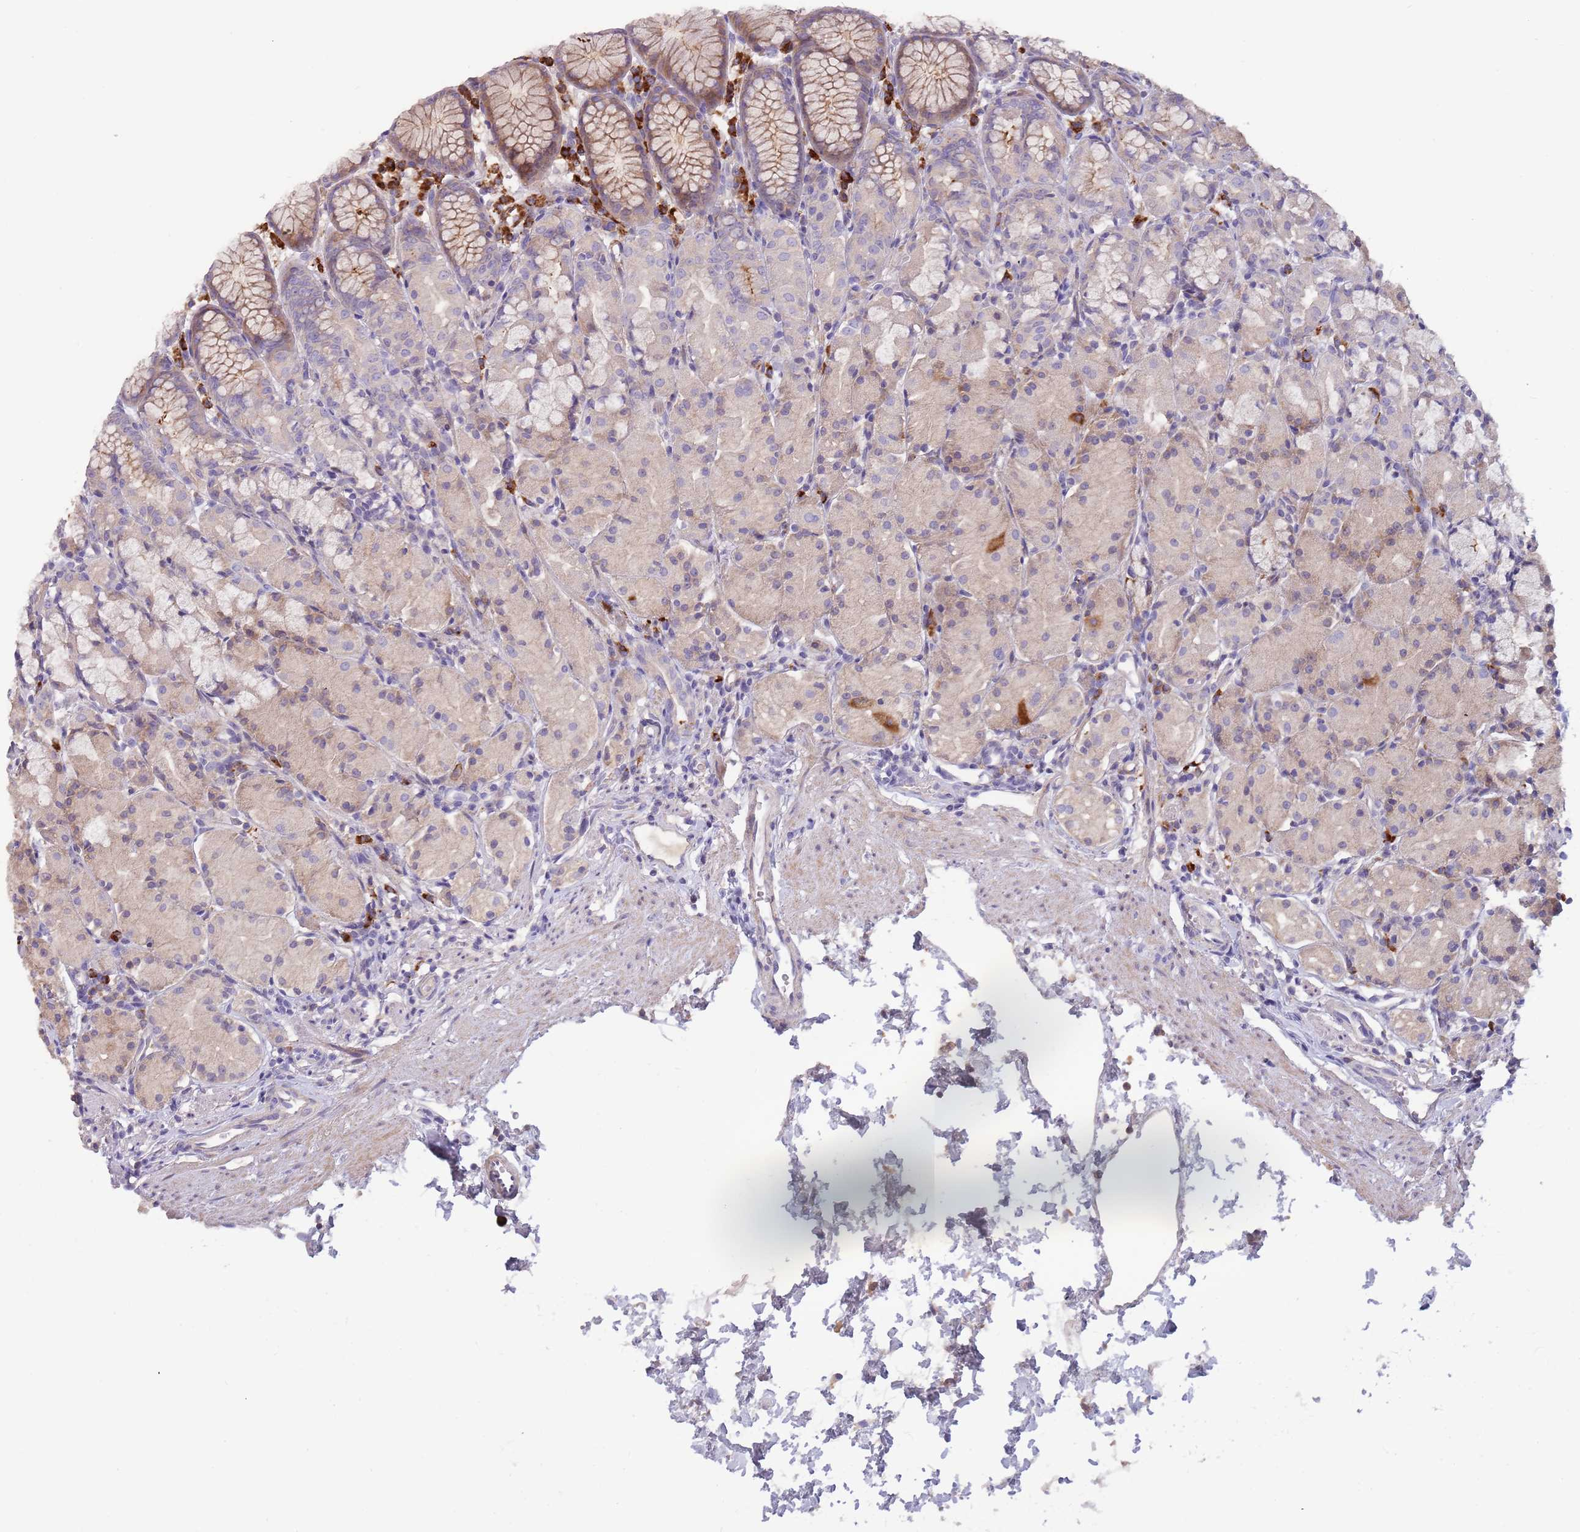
{"staining": {"intensity": "moderate", "quantity": "<25%", "location": "cytoplasmic/membranous"}, "tissue": "stomach", "cell_type": "Glandular cells", "image_type": "normal", "snomed": [{"axis": "morphology", "description": "Normal tissue, NOS"}, {"axis": "topography", "description": "Stomach, upper"}], "caption": "The micrograph reveals immunohistochemical staining of benign stomach. There is moderate cytoplasmic/membranous positivity is appreciated in about <25% of glandular cells. (DAB IHC with brightfield microscopy, high magnification).", "gene": "SUSD1", "patient": {"sex": "male", "age": 47}}